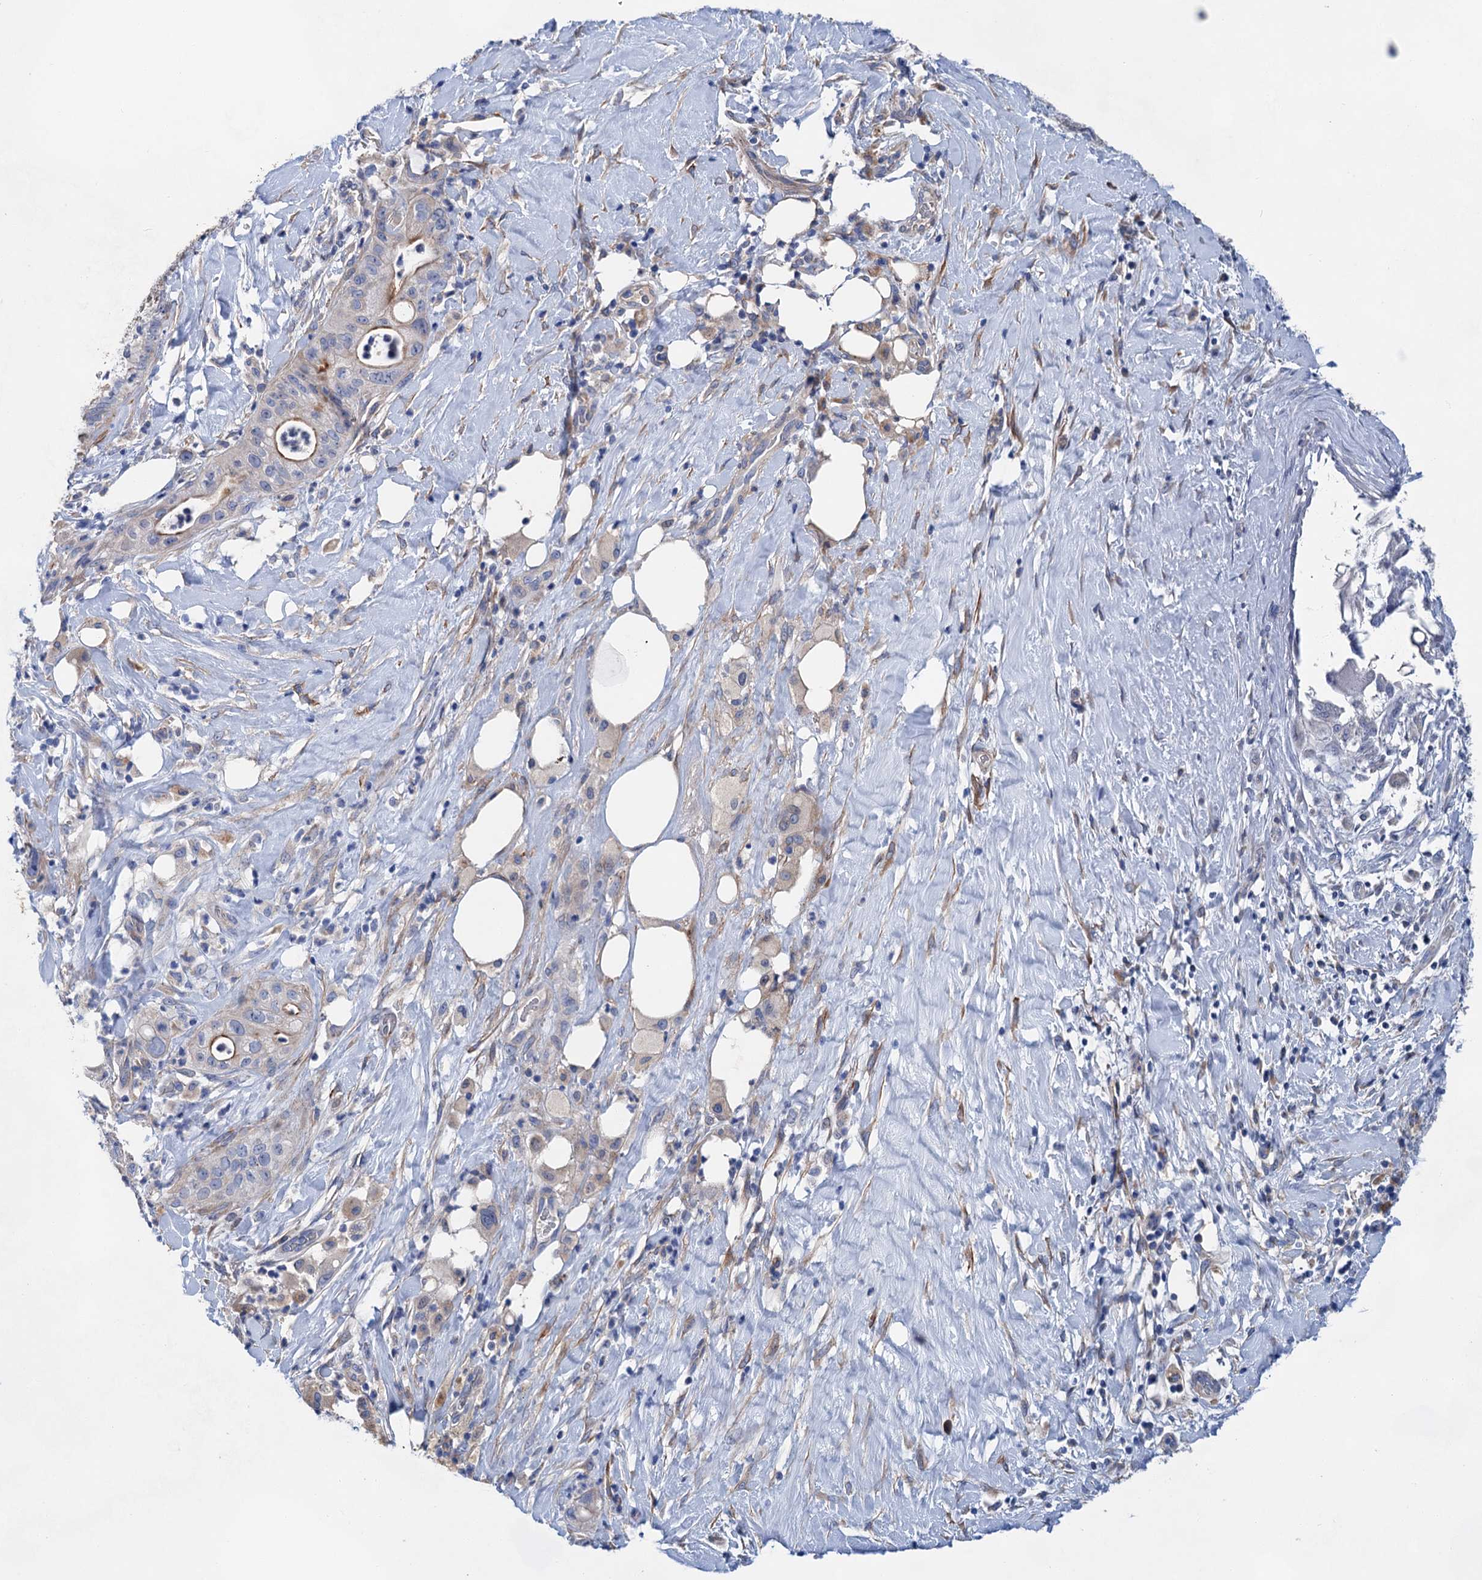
{"staining": {"intensity": "weak", "quantity": "<25%", "location": "cytoplasmic/membranous"}, "tissue": "pancreatic cancer", "cell_type": "Tumor cells", "image_type": "cancer", "snomed": [{"axis": "morphology", "description": "Adenocarcinoma, NOS"}, {"axis": "topography", "description": "Pancreas"}], "caption": "Pancreatic cancer was stained to show a protein in brown. There is no significant positivity in tumor cells.", "gene": "GPR155", "patient": {"sex": "male", "age": 58}}